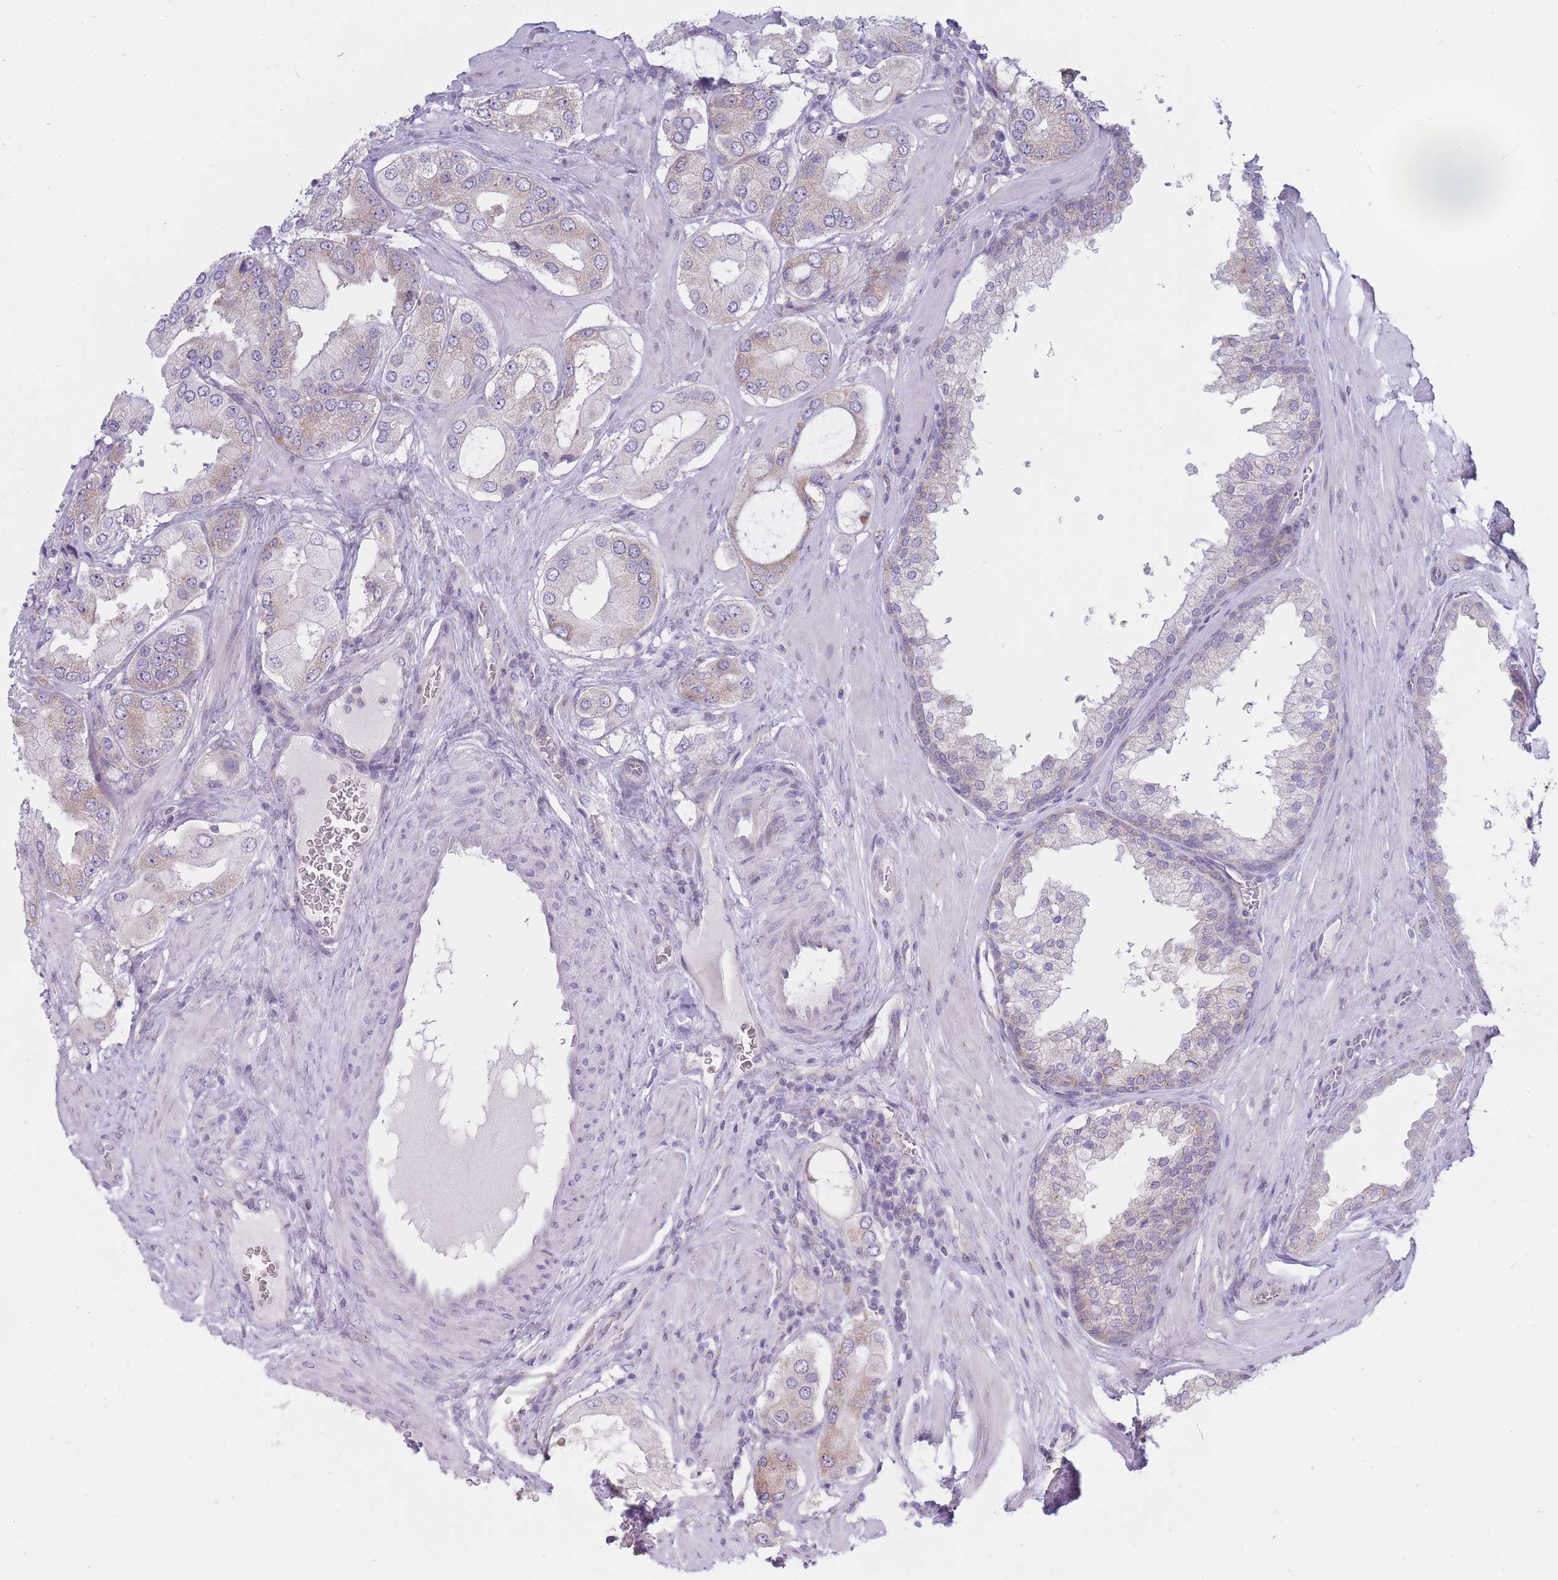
{"staining": {"intensity": "weak", "quantity": "25%-75%", "location": "cytoplasmic/membranous"}, "tissue": "prostate cancer", "cell_type": "Tumor cells", "image_type": "cancer", "snomed": [{"axis": "morphology", "description": "Adenocarcinoma, Low grade"}, {"axis": "topography", "description": "Prostate"}], "caption": "The image shows a brown stain indicating the presence of a protein in the cytoplasmic/membranous of tumor cells in prostate cancer (low-grade adenocarcinoma).", "gene": "OR5L2", "patient": {"sex": "male", "age": 42}}